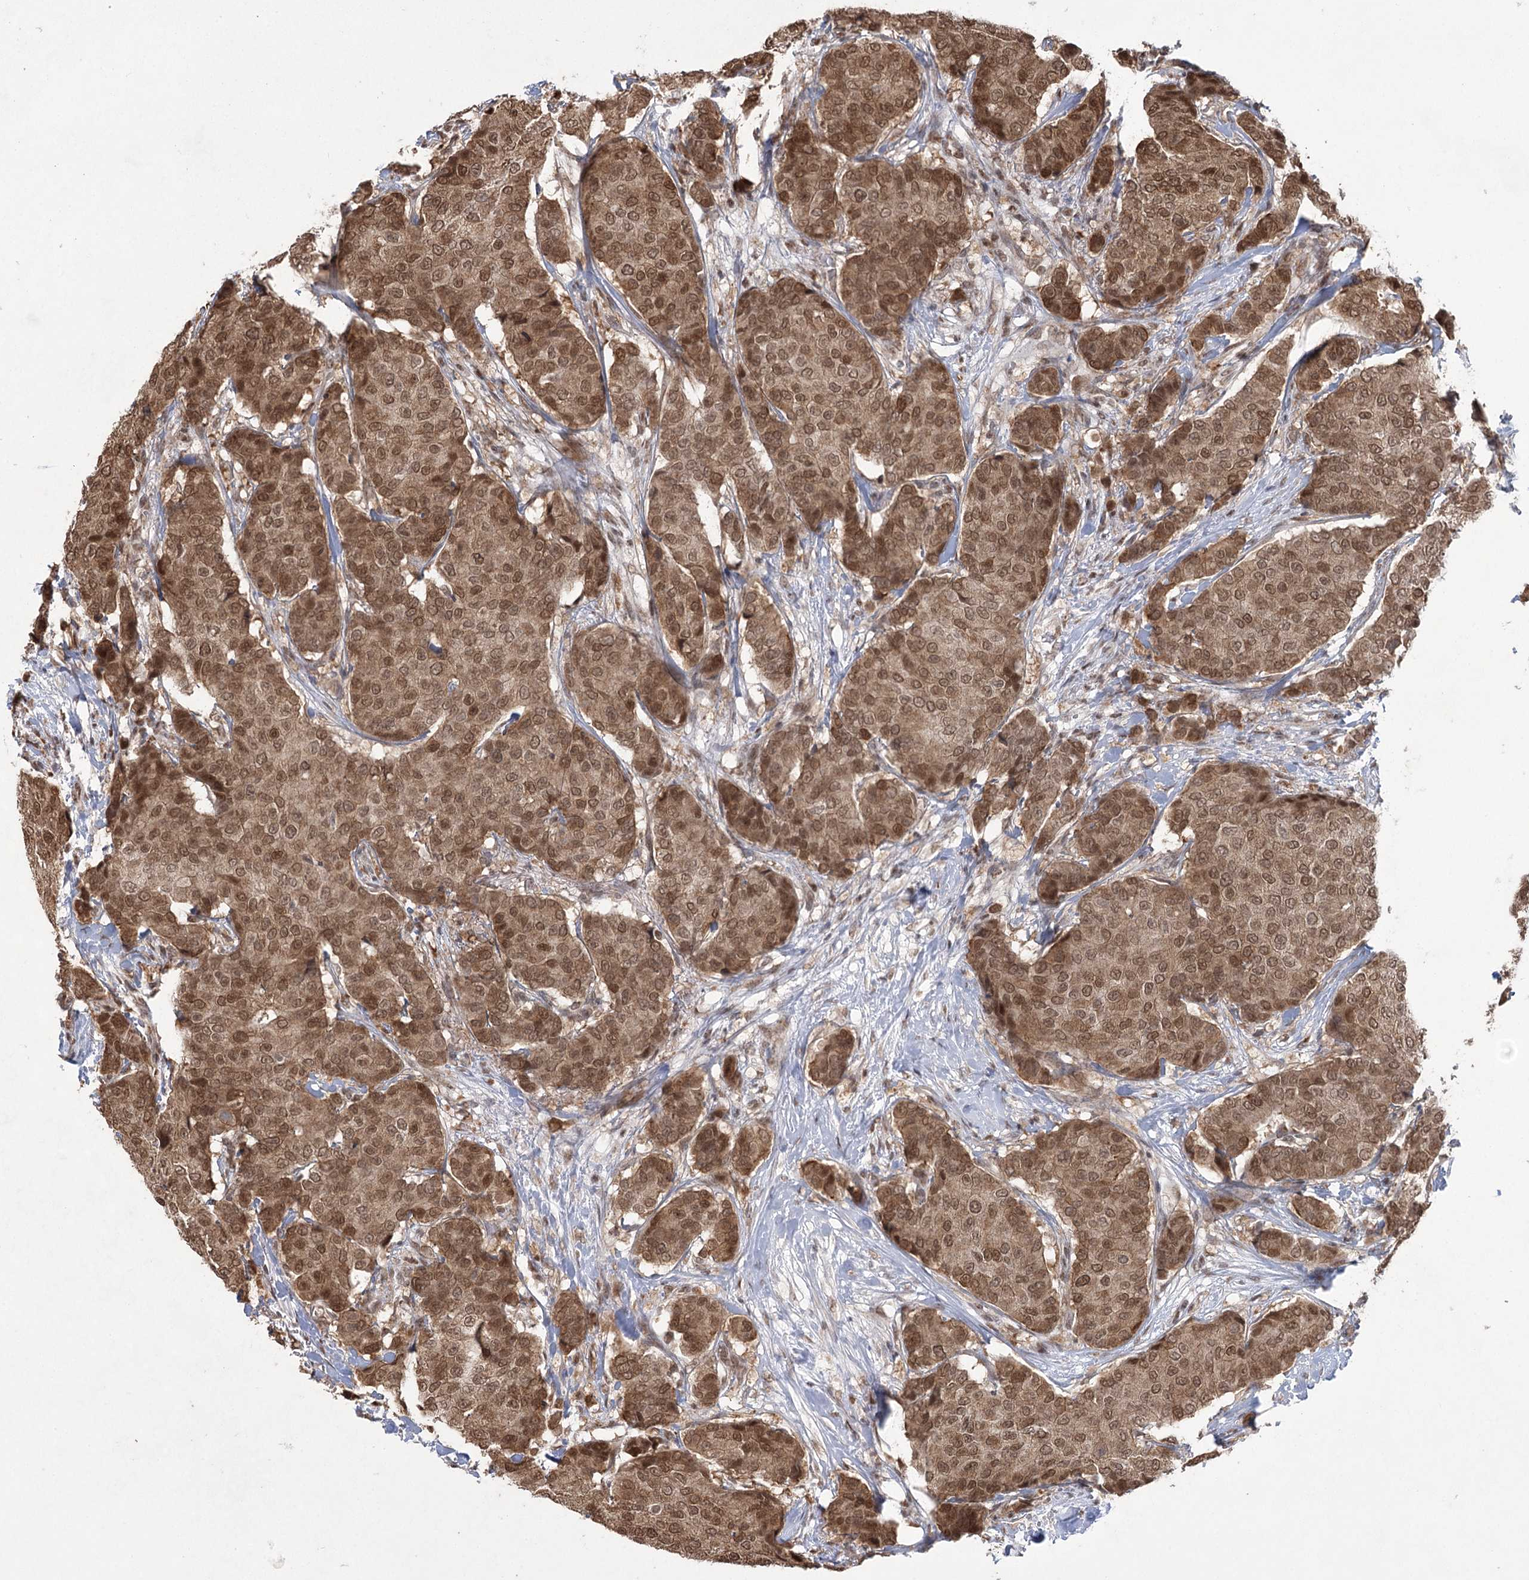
{"staining": {"intensity": "moderate", "quantity": ">75%", "location": "cytoplasmic/membranous,nuclear"}, "tissue": "breast cancer", "cell_type": "Tumor cells", "image_type": "cancer", "snomed": [{"axis": "morphology", "description": "Duct carcinoma"}, {"axis": "topography", "description": "Breast"}], "caption": "High-magnification brightfield microscopy of infiltrating ductal carcinoma (breast) stained with DAB (brown) and counterstained with hematoxylin (blue). tumor cells exhibit moderate cytoplasmic/membranous and nuclear positivity is seen in approximately>75% of cells. The protein is stained brown, and the nuclei are stained in blue (DAB (3,3'-diaminobenzidine) IHC with brightfield microscopy, high magnification).", "gene": "ZCCHC8", "patient": {"sex": "female", "age": 75}}